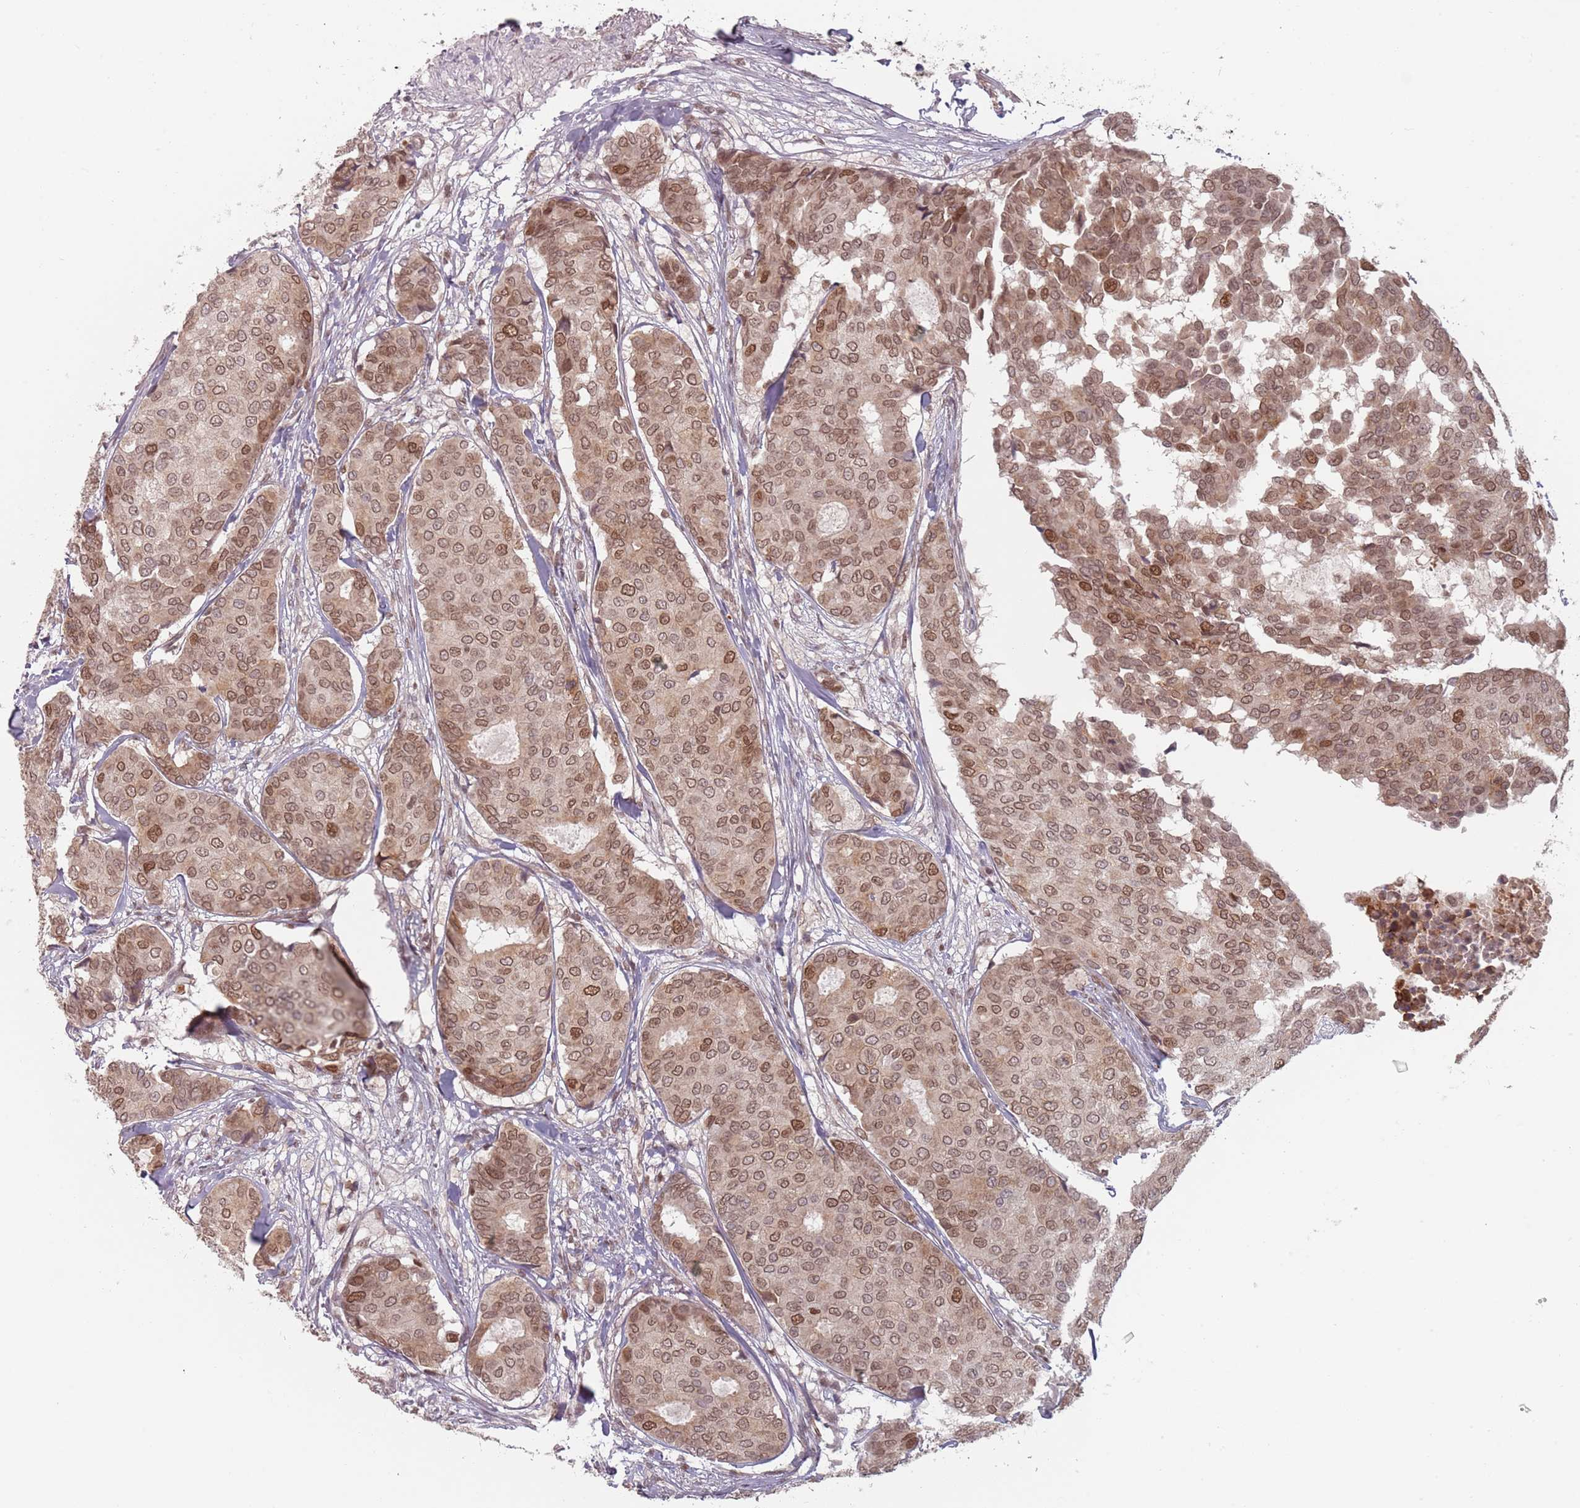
{"staining": {"intensity": "moderate", "quantity": ">75%", "location": "cytoplasmic/membranous,nuclear"}, "tissue": "breast cancer", "cell_type": "Tumor cells", "image_type": "cancer", "snomed": [{"axis": "morphology", "description": "Duct carcinoma"}, {"axis": "topography", "description": "Breast"}], "caption": "Tumor cells display moderate cytoplasmic/membranous and nuclear positivity in approximately >75% of cells in breast cancer (infiltrating ductal carcinoma). Nuclei are stained in blue.", "gene": "NUP50", "patient": {"sex": "female", "age": 75}}